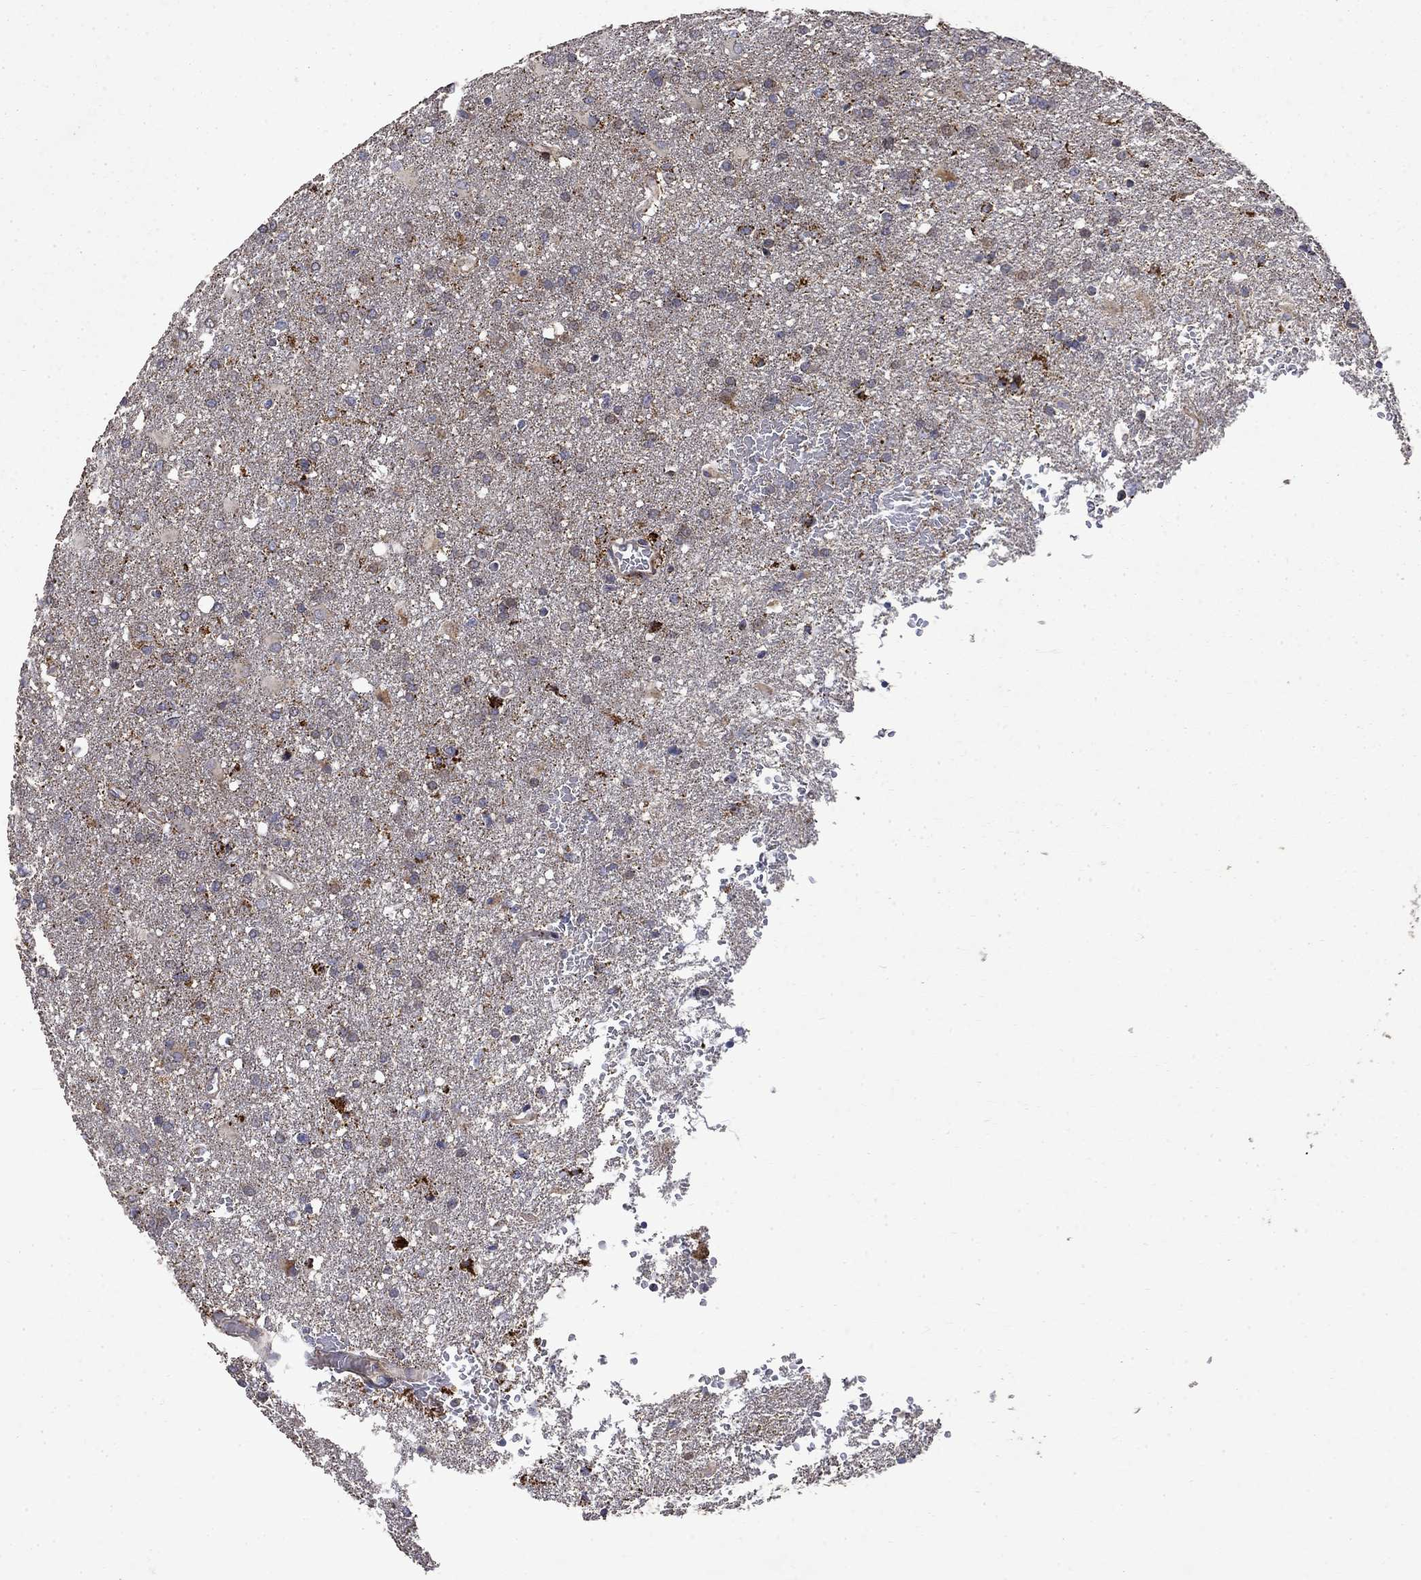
{"staining": {"intensity": "strong", "quantity": "<25%", "location": "cytoplasmic/membranous"}, "tissue": "glioma", "cell_type": "Tumor cells", "image_type": "cancer", "snomed": [{"axis": "morphology", "description": "Glioma, malignant, High grade"}, {"axis": "topography", "description": "Brain"}], "caption": "A high-resolution image shows immunohistochemistry staining of glioma, which displays strong cytoplasmic/membranous staining in approximately <25% of tumor cells.", "gene": "PCBP3", "patient": {"sex": "male", "age": 68}}